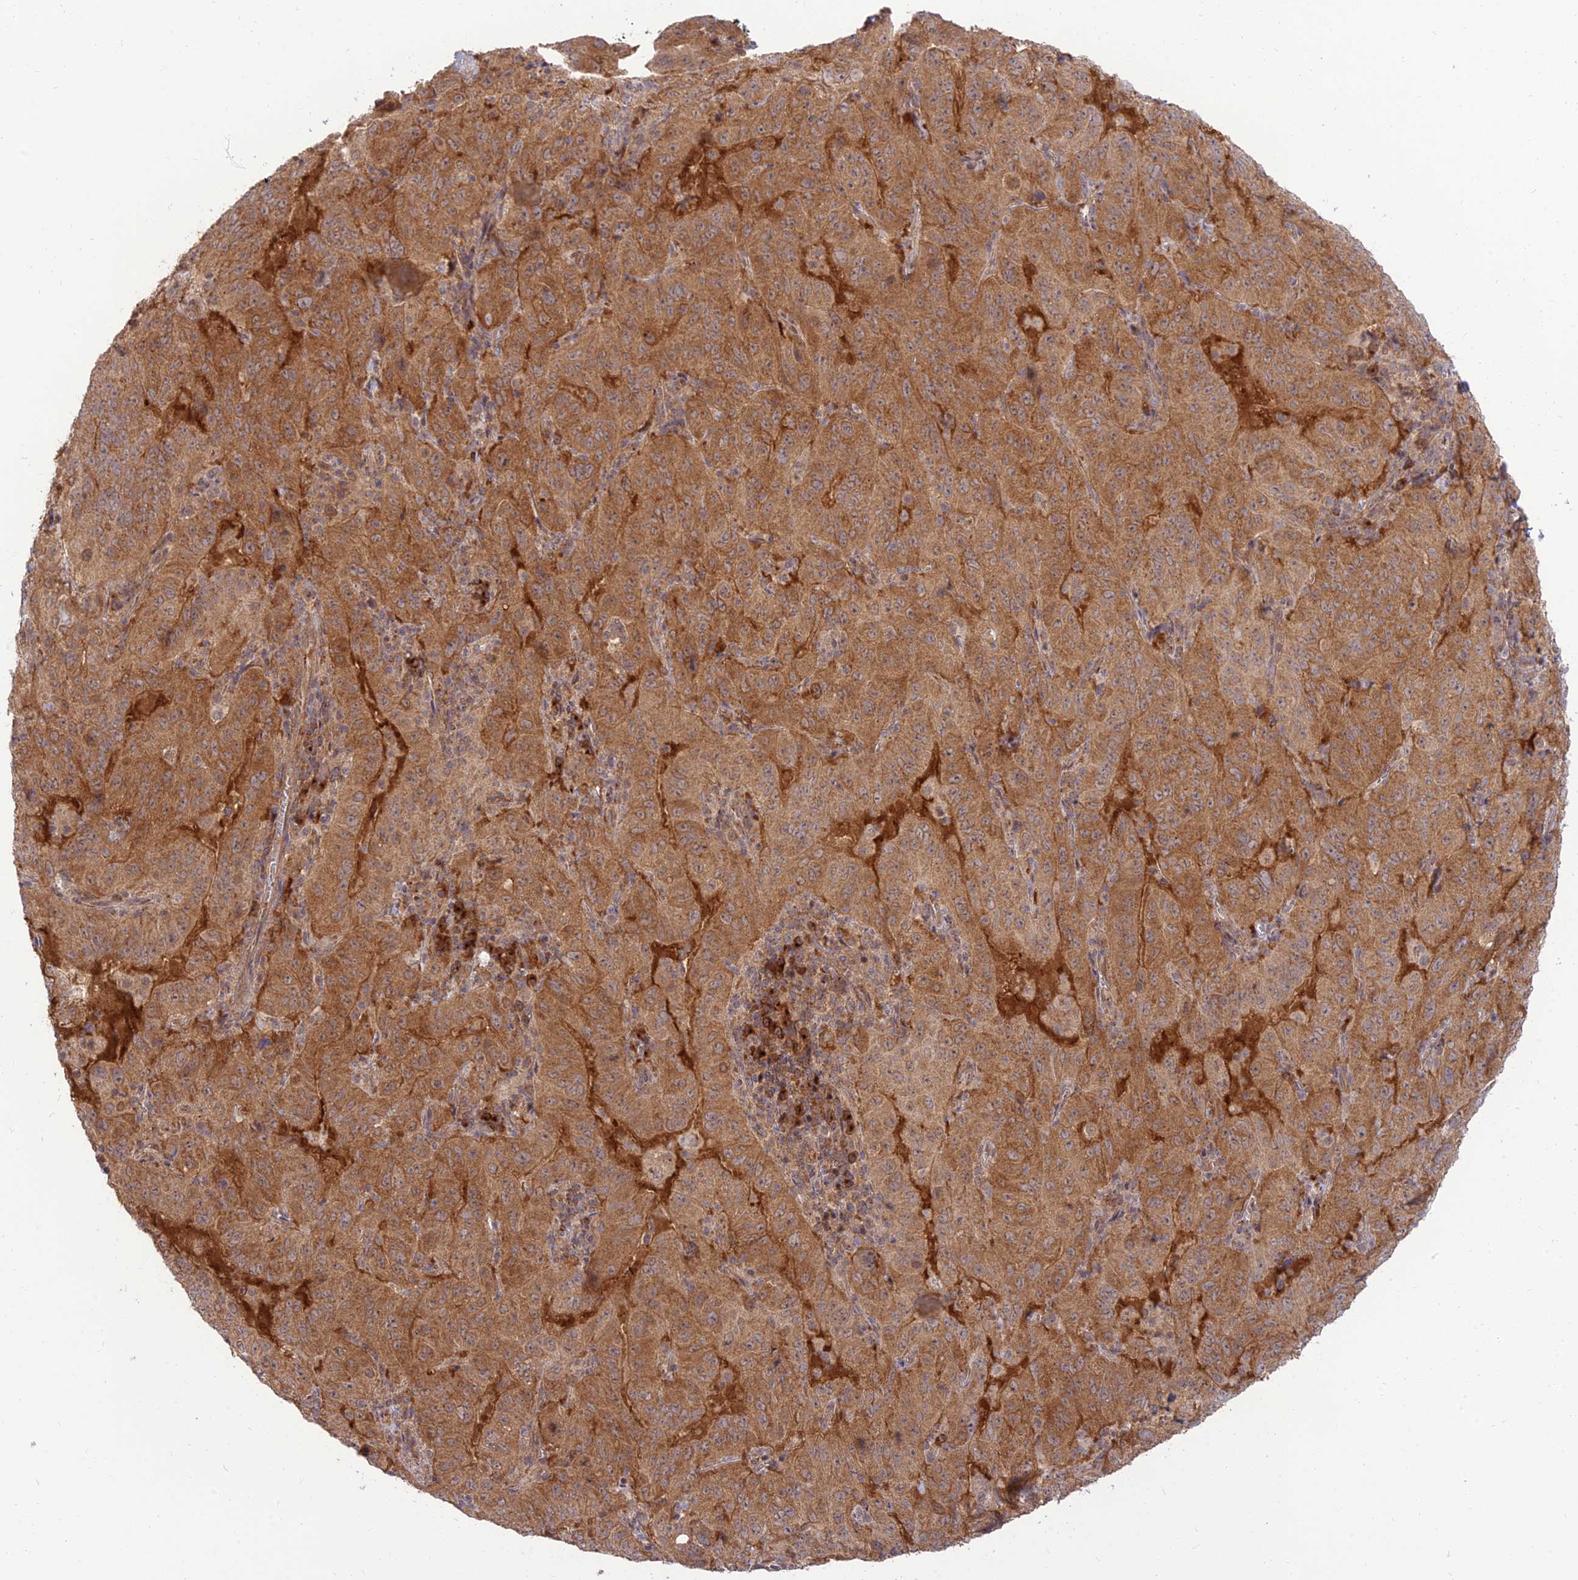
{"staining": {"intensity": "moderate", "quantity": ">75%", "location": "cytoplasmic/membranous"}, "tissue": "pancreatic cancer", "cell_type": "Tumor cells", "image_type": "cancer", "snomed": [{"axis": "morphology", "description": "Adenocarcinoma, NOS"}, {"axis": "topography", "description": "Pancreas"}], "caption": "A brown stain labels moderate cytoplasmic/membranous staining of a protein in adenocarcinoma (pancreatic) tumor cells.", "gene": "GOLGA3", "patient": {"sex": "male", "age": 63}}